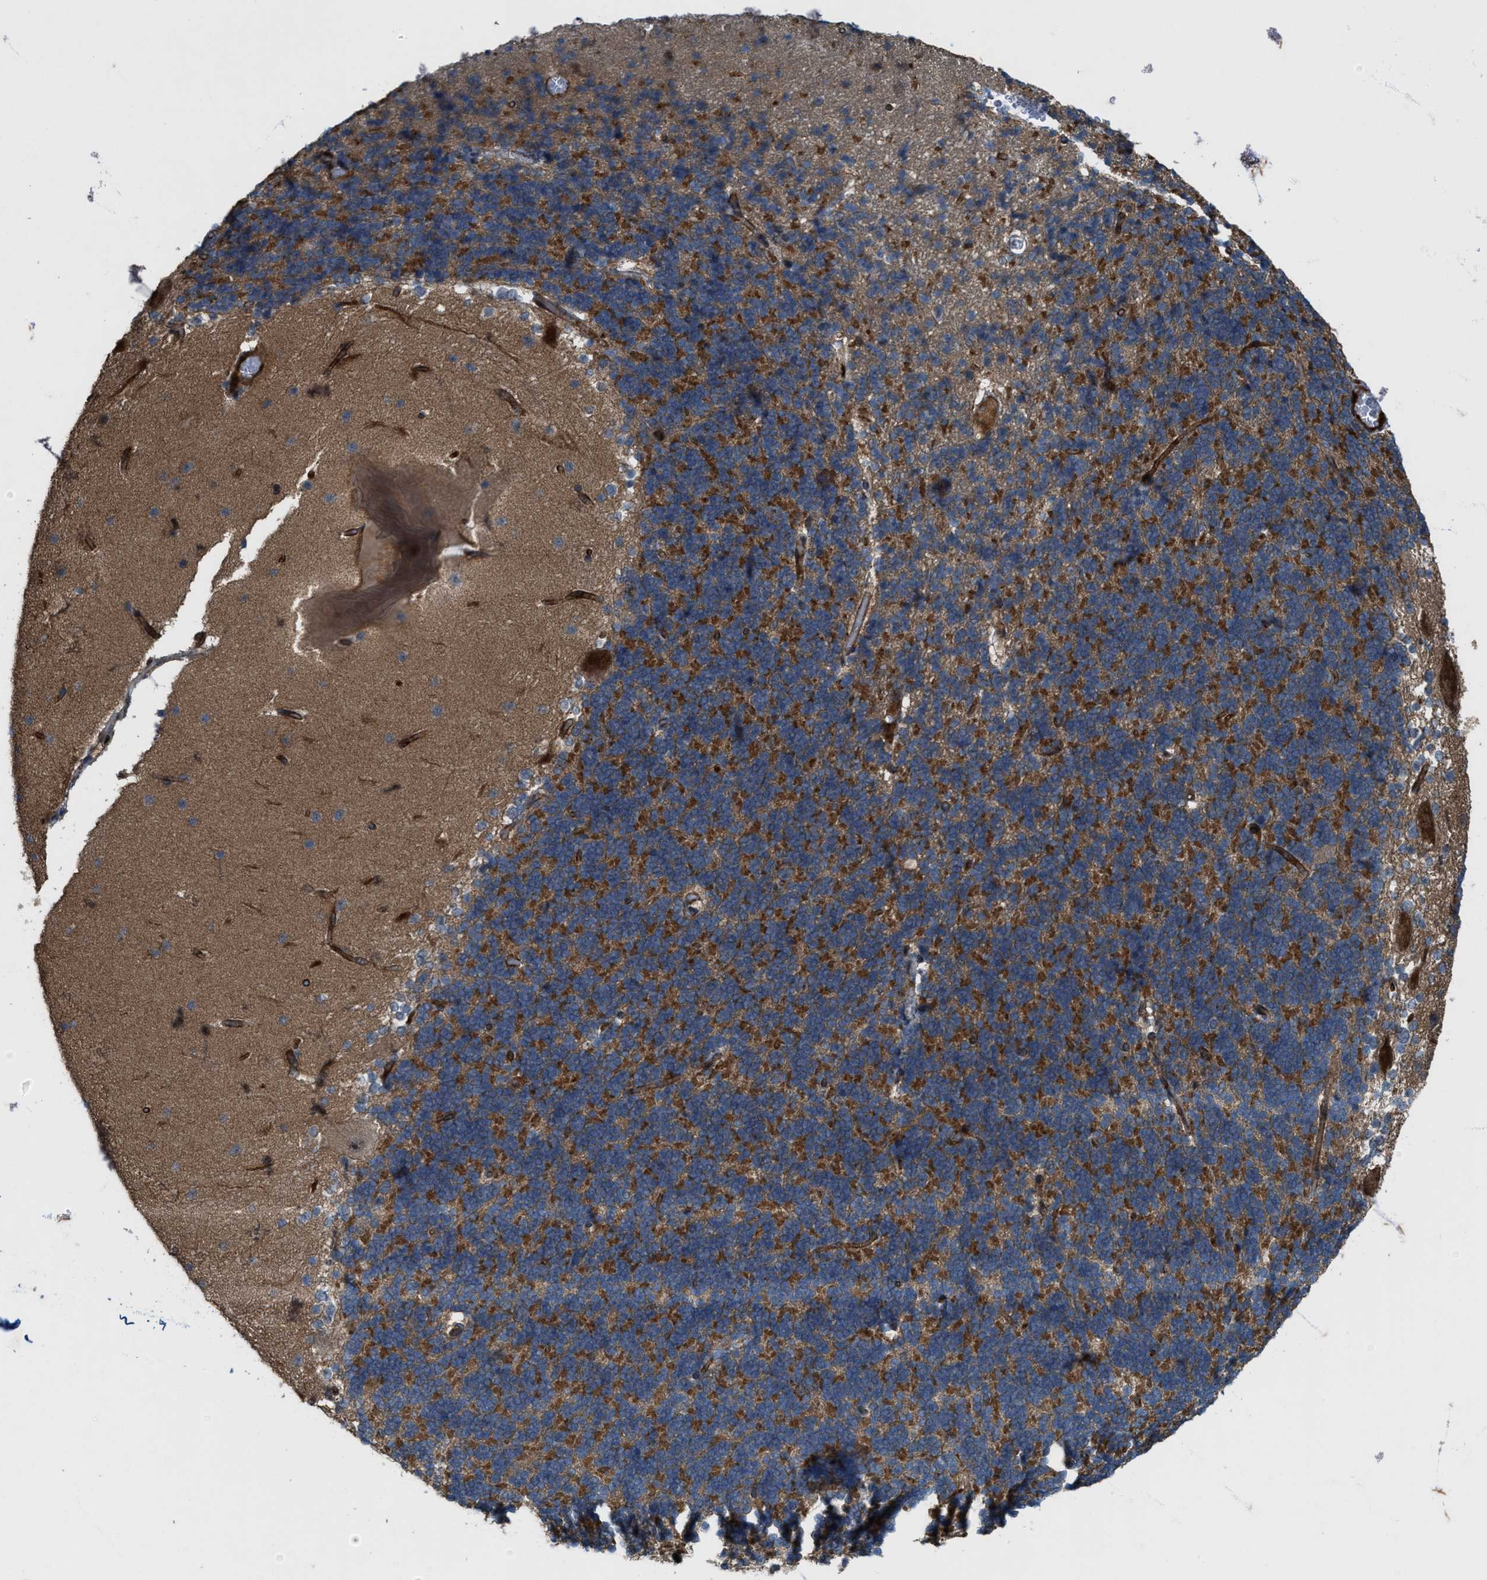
{"staining": {"intensity": "strong", "quantity": "<25%", "location": "cytoplasmic/membranous"}, "tissue": "cerebellum", "cell_type": "Cells in granular layer", "image_type": "normal", "snomed": [{"axis": "morphology", "description": "Normal tissue, NOS"}, {"axis": "topography", "description": "Cerebellum"}], "caption": "The photomicrograph reveals immunohistochemical staining of normal cerebellum. There is strong cytoplasmic/membranous staining is appreciated in approximately <25% of cells in granular layer.", "gene": "LRRC72", "patient": {"sex": "female", "age": 19}}